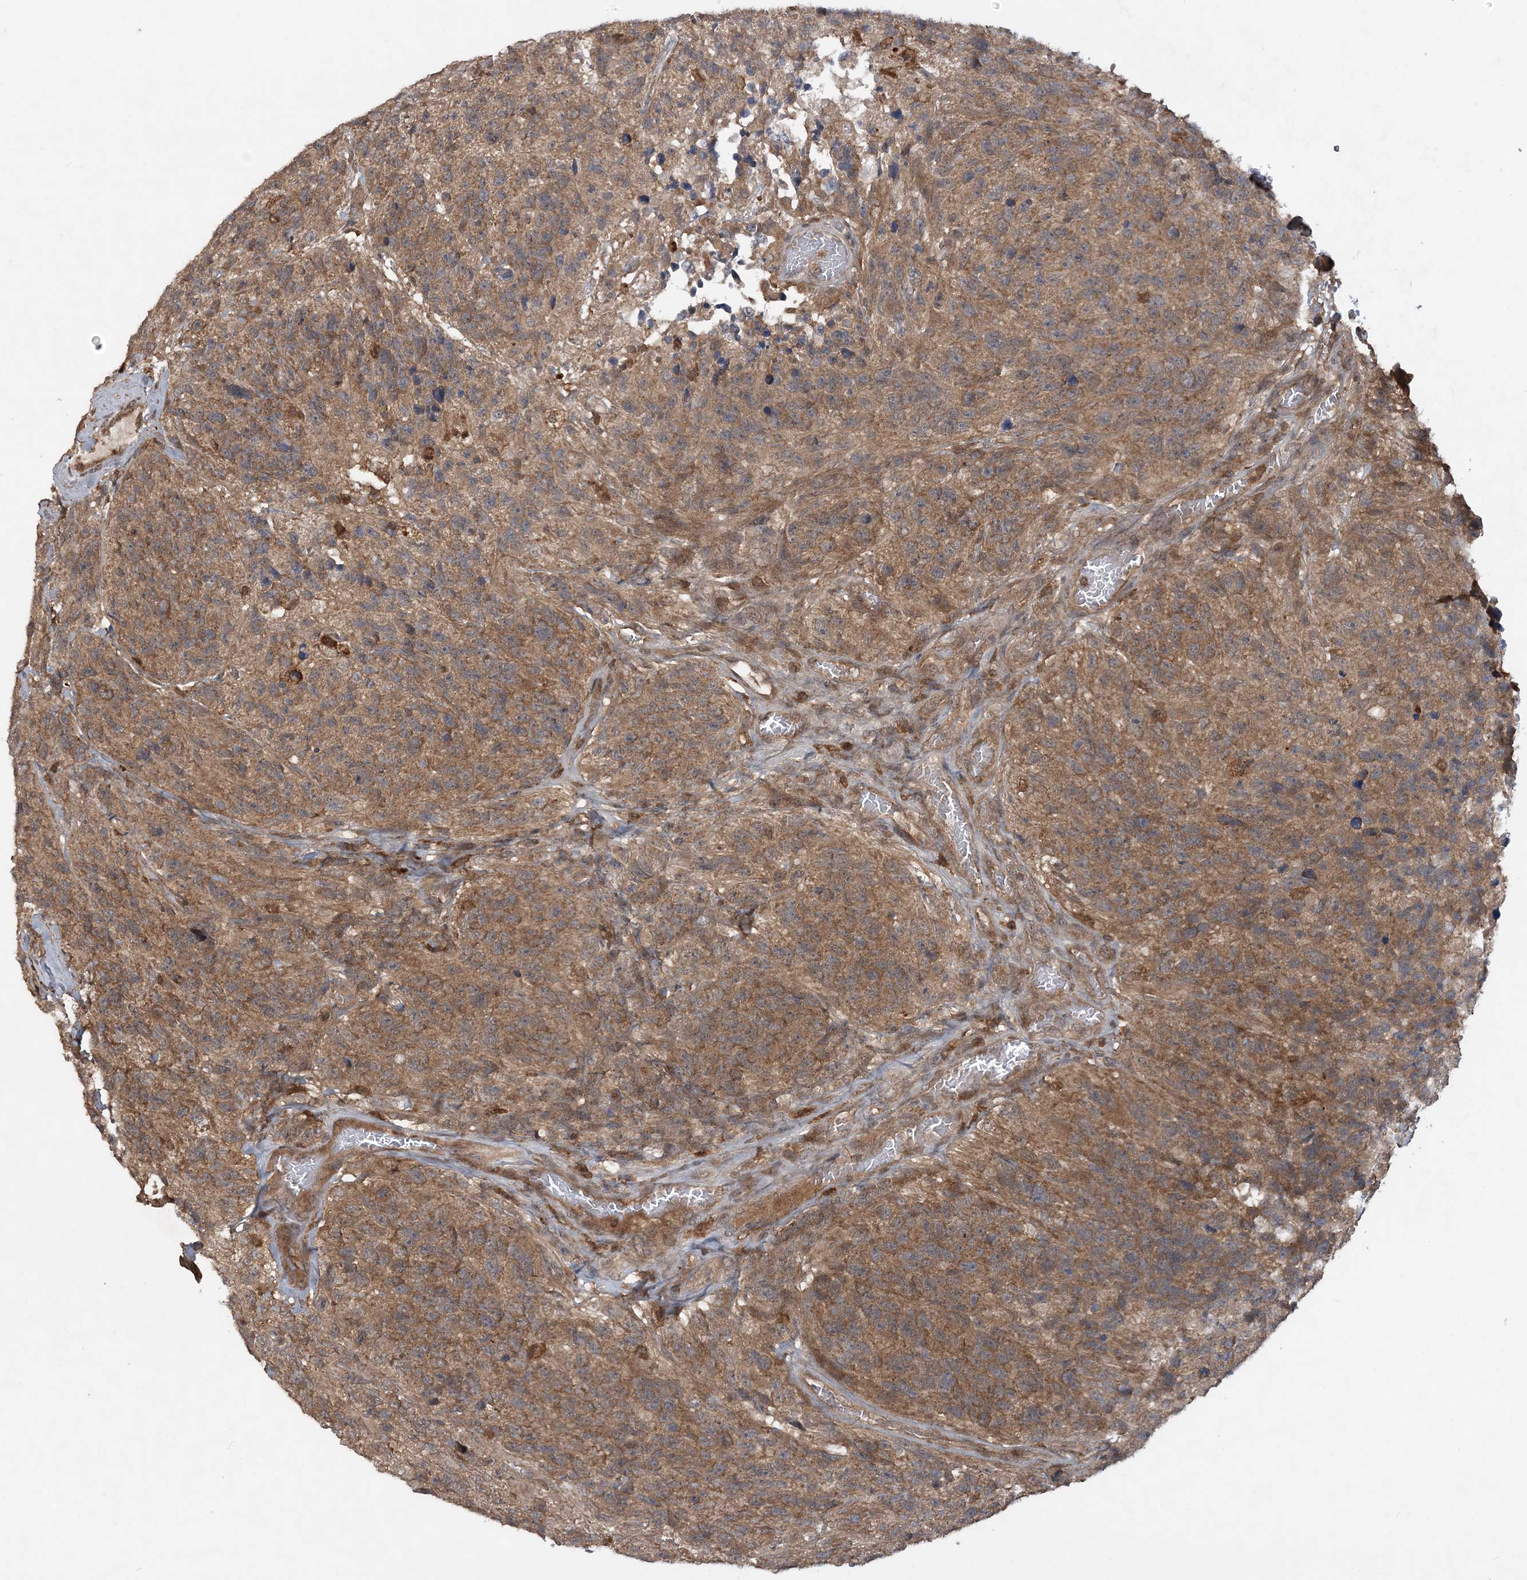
{"staining": {"intensity": "moderate", "quantity": ">75%", "location": "cytoplasmic/membranous"}, "tissue": "glioma", "cell_type": "Tumor cells", "image_type": "cancer", "snomed": [{"axis": "morphology", "description": "Glioma, malignant, High grade"}, {"axis": "topography", "description": "Brain"}], "caption": "A micrograph of human malignant glioma (high-grade) stained for a protein exhibits moderate cytoplasmic/membranous brown staining in tumor cells.", "gene": "LACC1", "patient": {"sex": "male", "age": 69}}